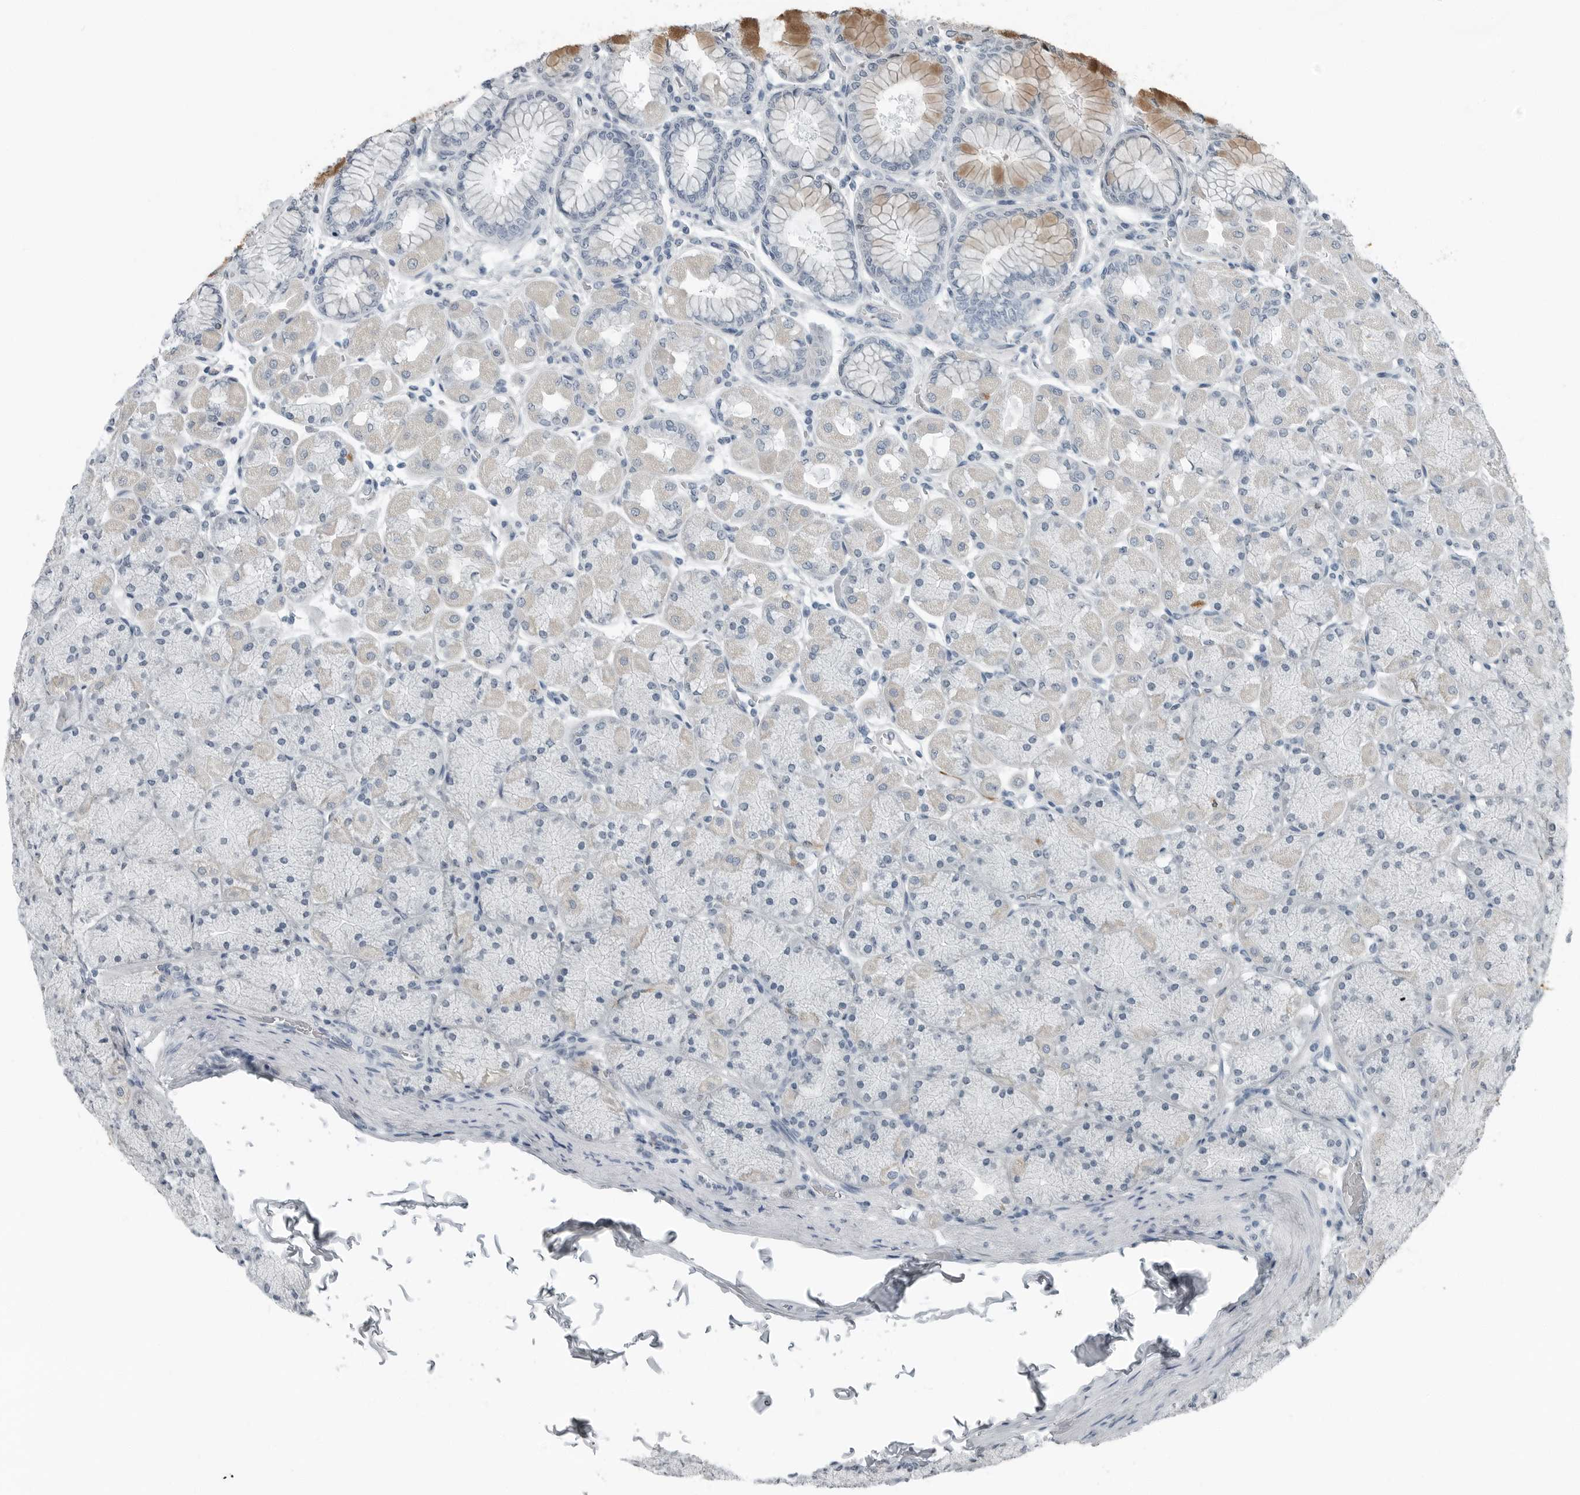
{"staining": {"intensity": "moderate", "quantity": "<25%", "location": "cytoplasmic/membranous"}, "tissue": "stomach", "cell_type": "Glandular cells", "image_type": "normal", "snomed": [{"axis": "morphology", "description": "Normal tissue, NOS"}, {"axis": "topography", "description": "Stomach, upper"}], "caption": "This is a photomicrograph of IHC staining of normal stomach, which shows moderate staining in the cytoplasmic/membranous of glandular cells.", "gene": "ZPBP2", "patient": {"sex": "female", "age": 56}}